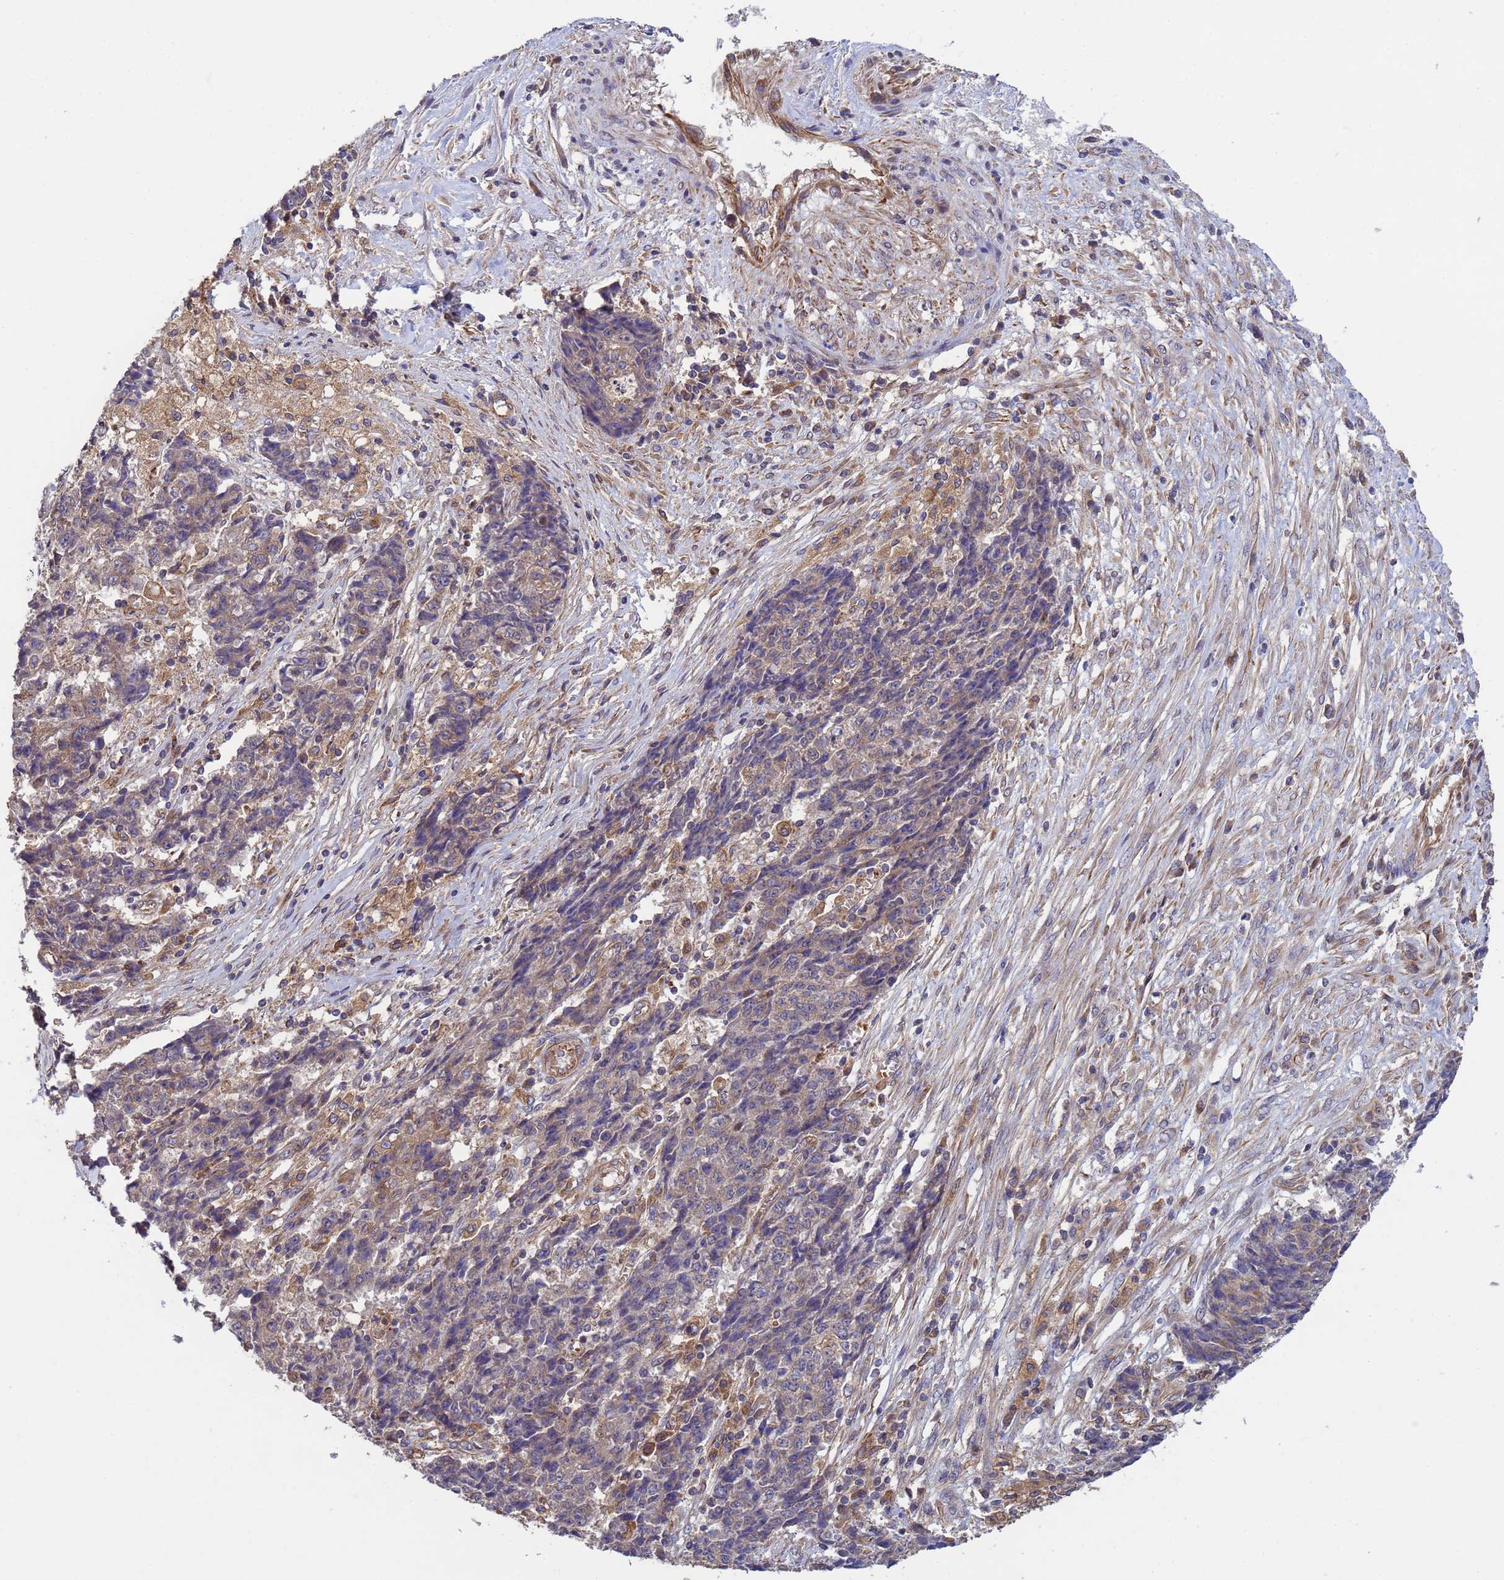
{"staining": {"intensity": "weak", "quantity": "<25%", "location": "cytoplasmic/membranous"}, "tissue": "ovarian cancer", "cell_type": "Tumor cells", "image_type": "cancer", "snomed": [{"axis": "morphology", "description": "Carcinoma, endometroid"}, {"axis": "topography", "description": "Ovary"}], "caption": "Immunohistochemistry of ovarian cancer (endometroid carcinoma) demonstrates no positivity in tumor cells.", "gene": "RAB10", "patient": {"sex": "female", "age": 42}}